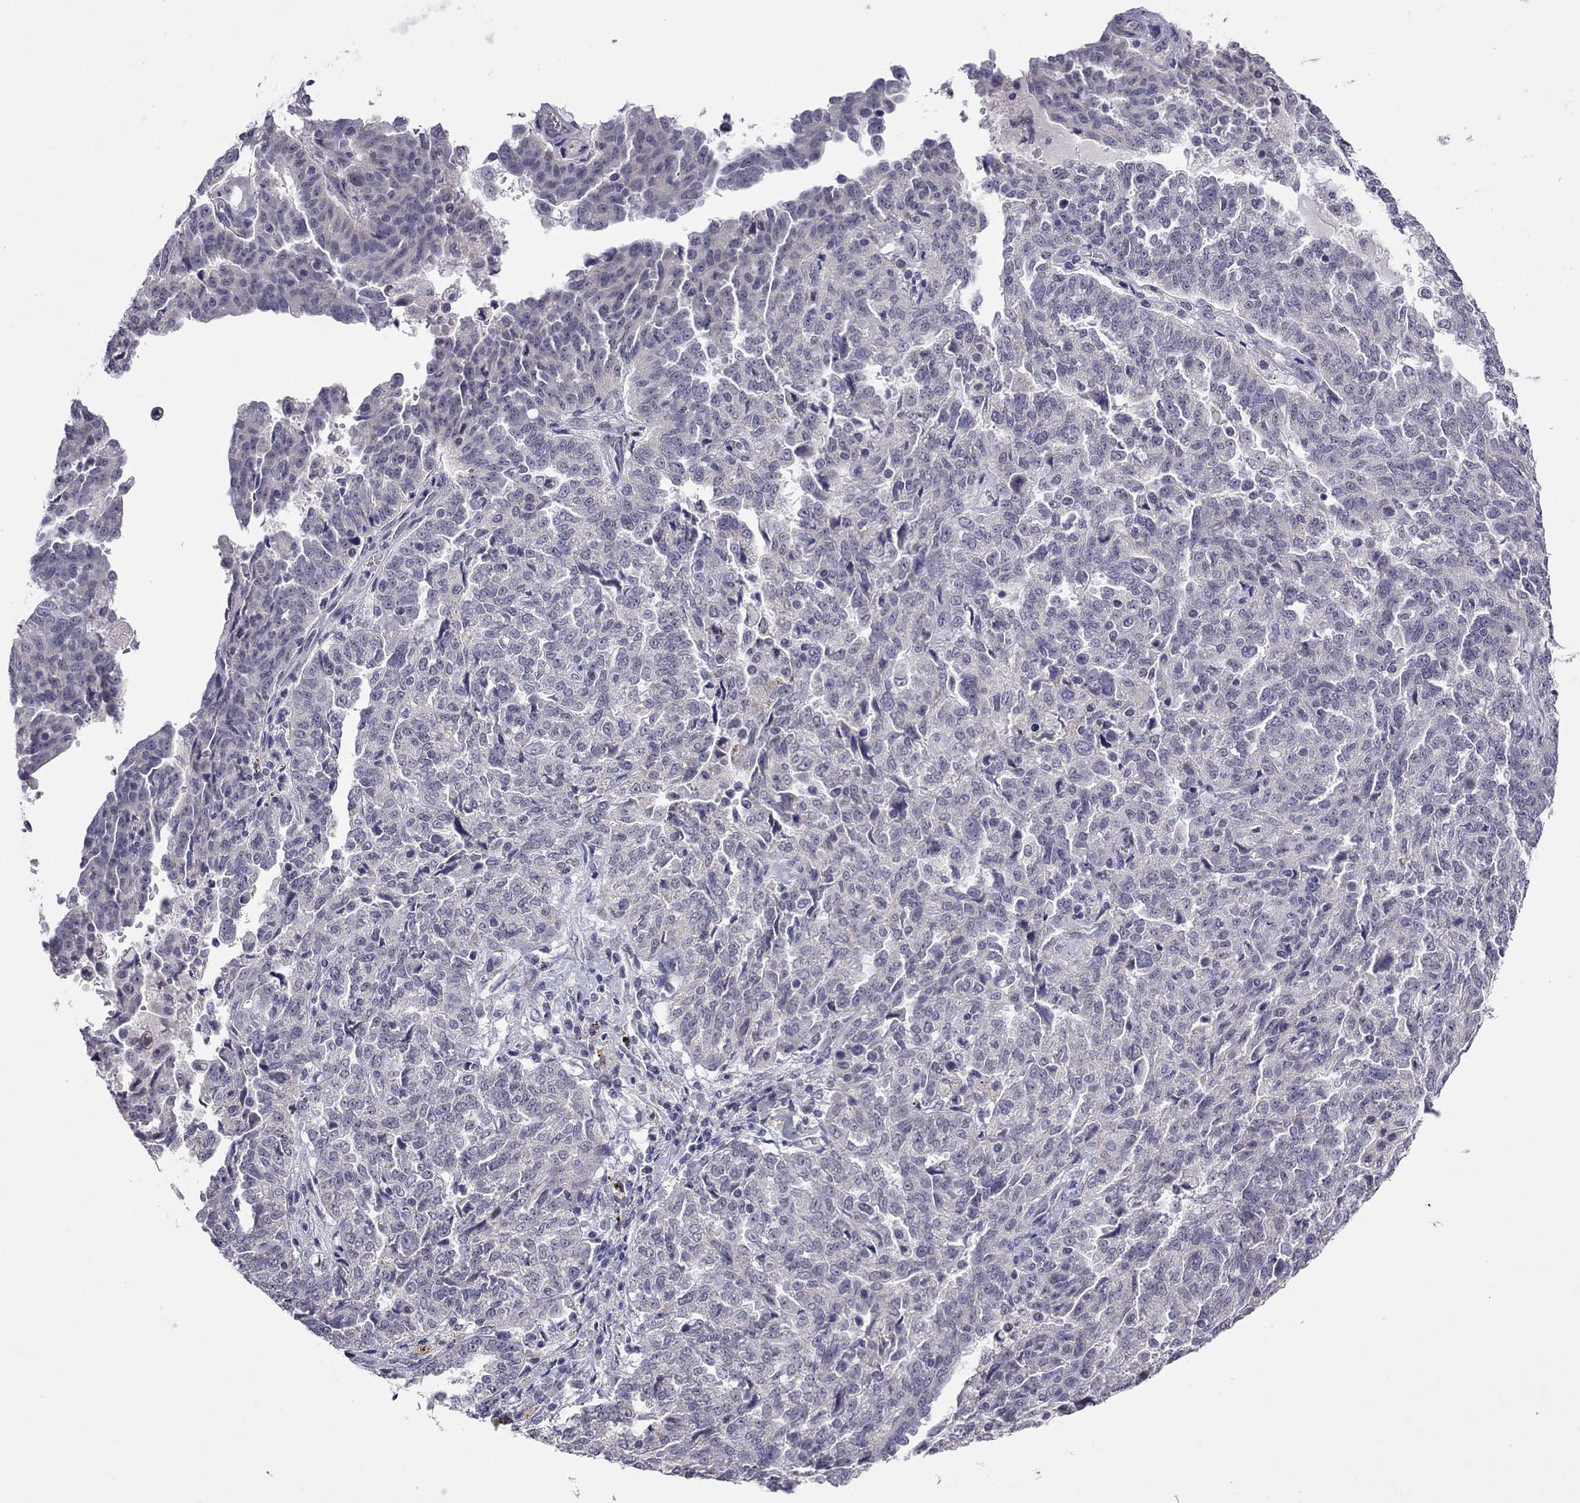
{"staining": {"intensity": "negative", "quantity": "none", "location": "none"}, "tissue": "ovarian cancer", "cell_type": "Tumor cells", "image_type": "cancer", "snomed": [{"axis": "morphology", "description": "Cystadenocarcinoma, serous, NOS"}, {"axis": "topography", "description": "Ovary"}], "caption": "Ovarian cancer (serous cystadenocarcinoma) was stained to show a protein in brown. There is no significant positivity in tumor cells.", "gene": "C5orf49", "patient": {"sex": "female", "age": 67}}